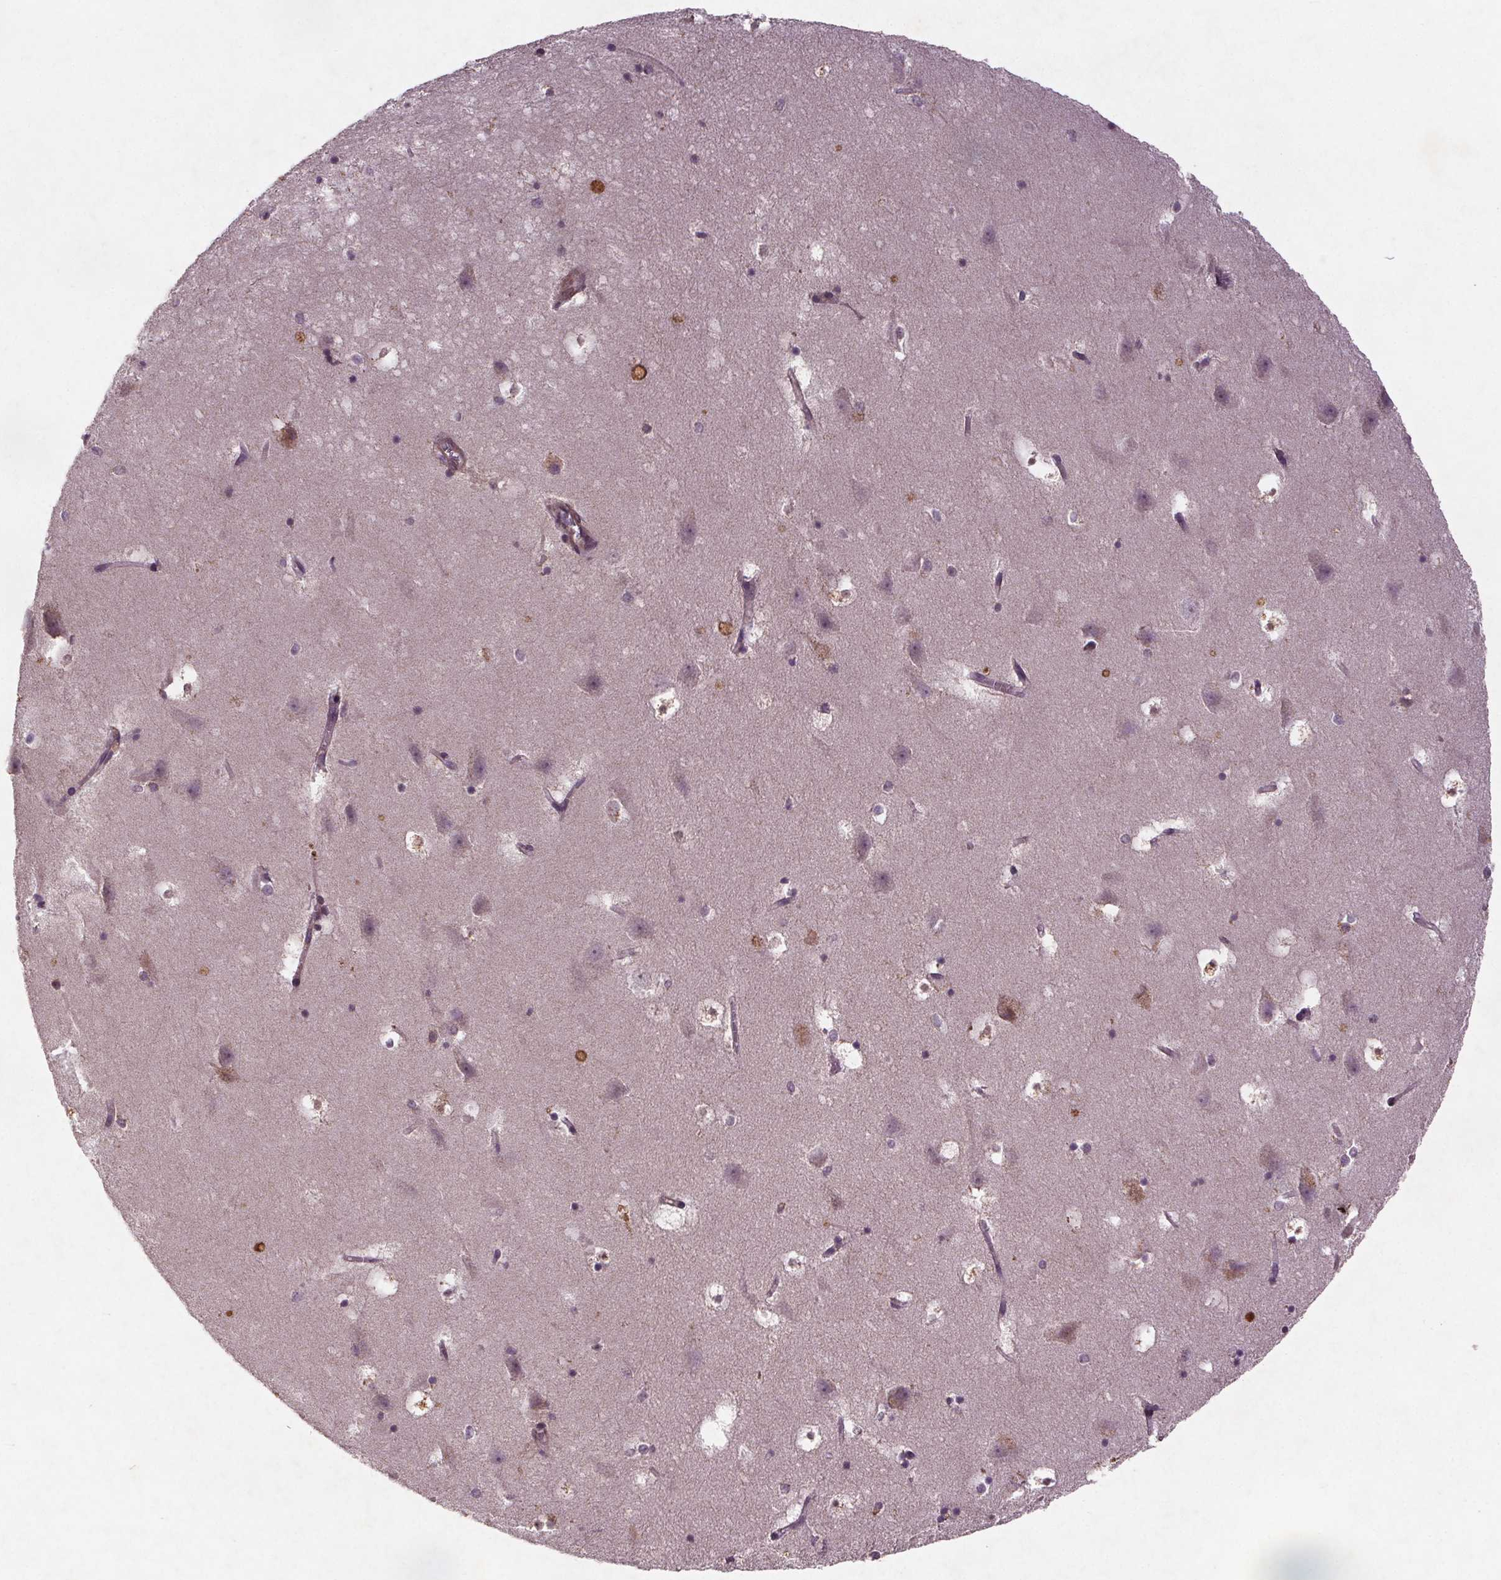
{"staining": {"intensity": "negative", "quantity": "none", "location": "none"}, "tissue": "hippocampus", "cell_type": "Glial cells", "image_type": "normal", "snomed": [{"axis": "morphology", "description": "Normal tissue, NOS"}, {"axis": "topography", "description": "Hippocampus"}], "caption": "A high-resolution micrograph shows IHC staining of normal hippocampus, which exhibits no significant staining in glial cells.", "gene": "STRN3", "patient": {"sex": "male", "age": 58}}